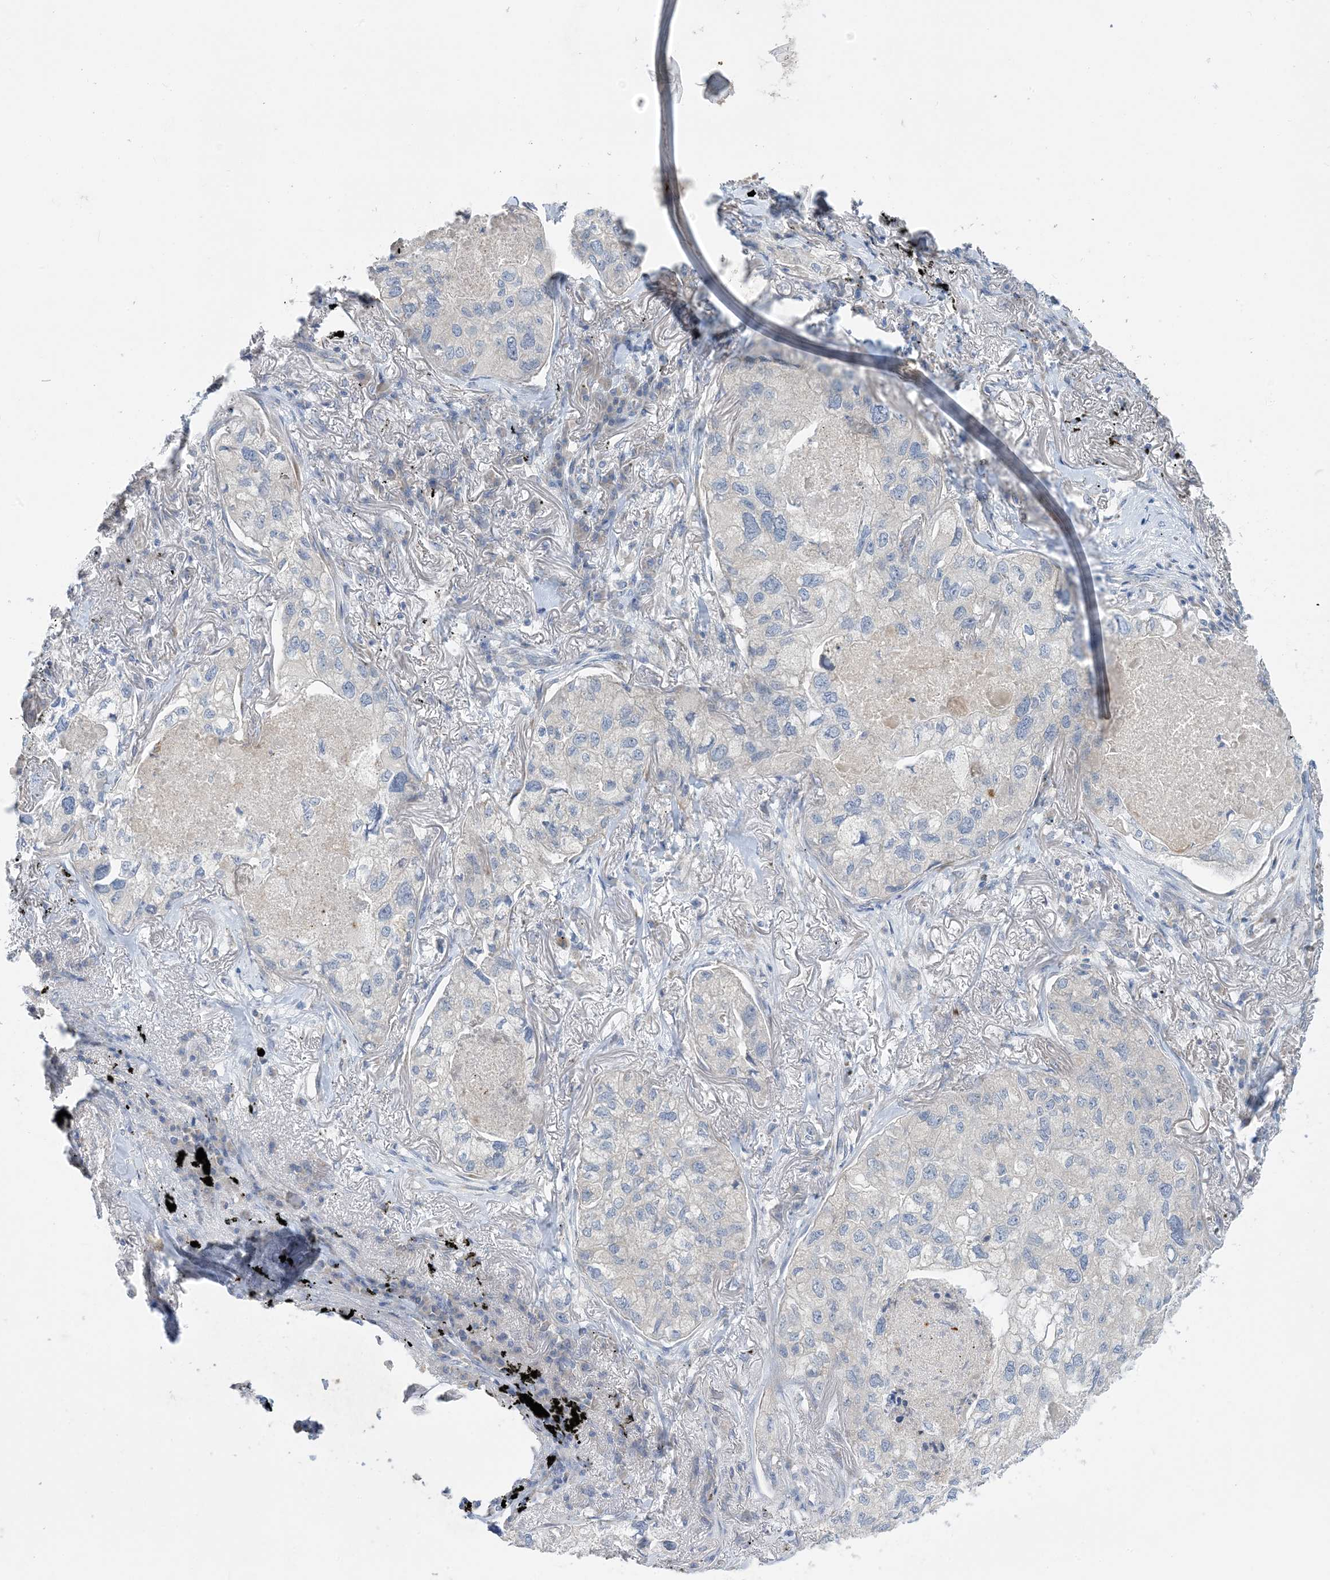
{"staining": {"intensity": "negative", "quantity": "none", "location": "none"}, "tissue": "lung cancer", "cell_type": "Tumor cells", "image_type": "cancer", "snomed": [{"axis": "morphology", "description": "Adenocarcinoma, NOS"}, {"axis": "topography", "description": "Lung"}], "caption": "Immunohistochemical staining of lung cancer shows no significant expression in tumor cells.", "gene": "ZCCHC18", "patient": {"sex": "male", "age": 65}}